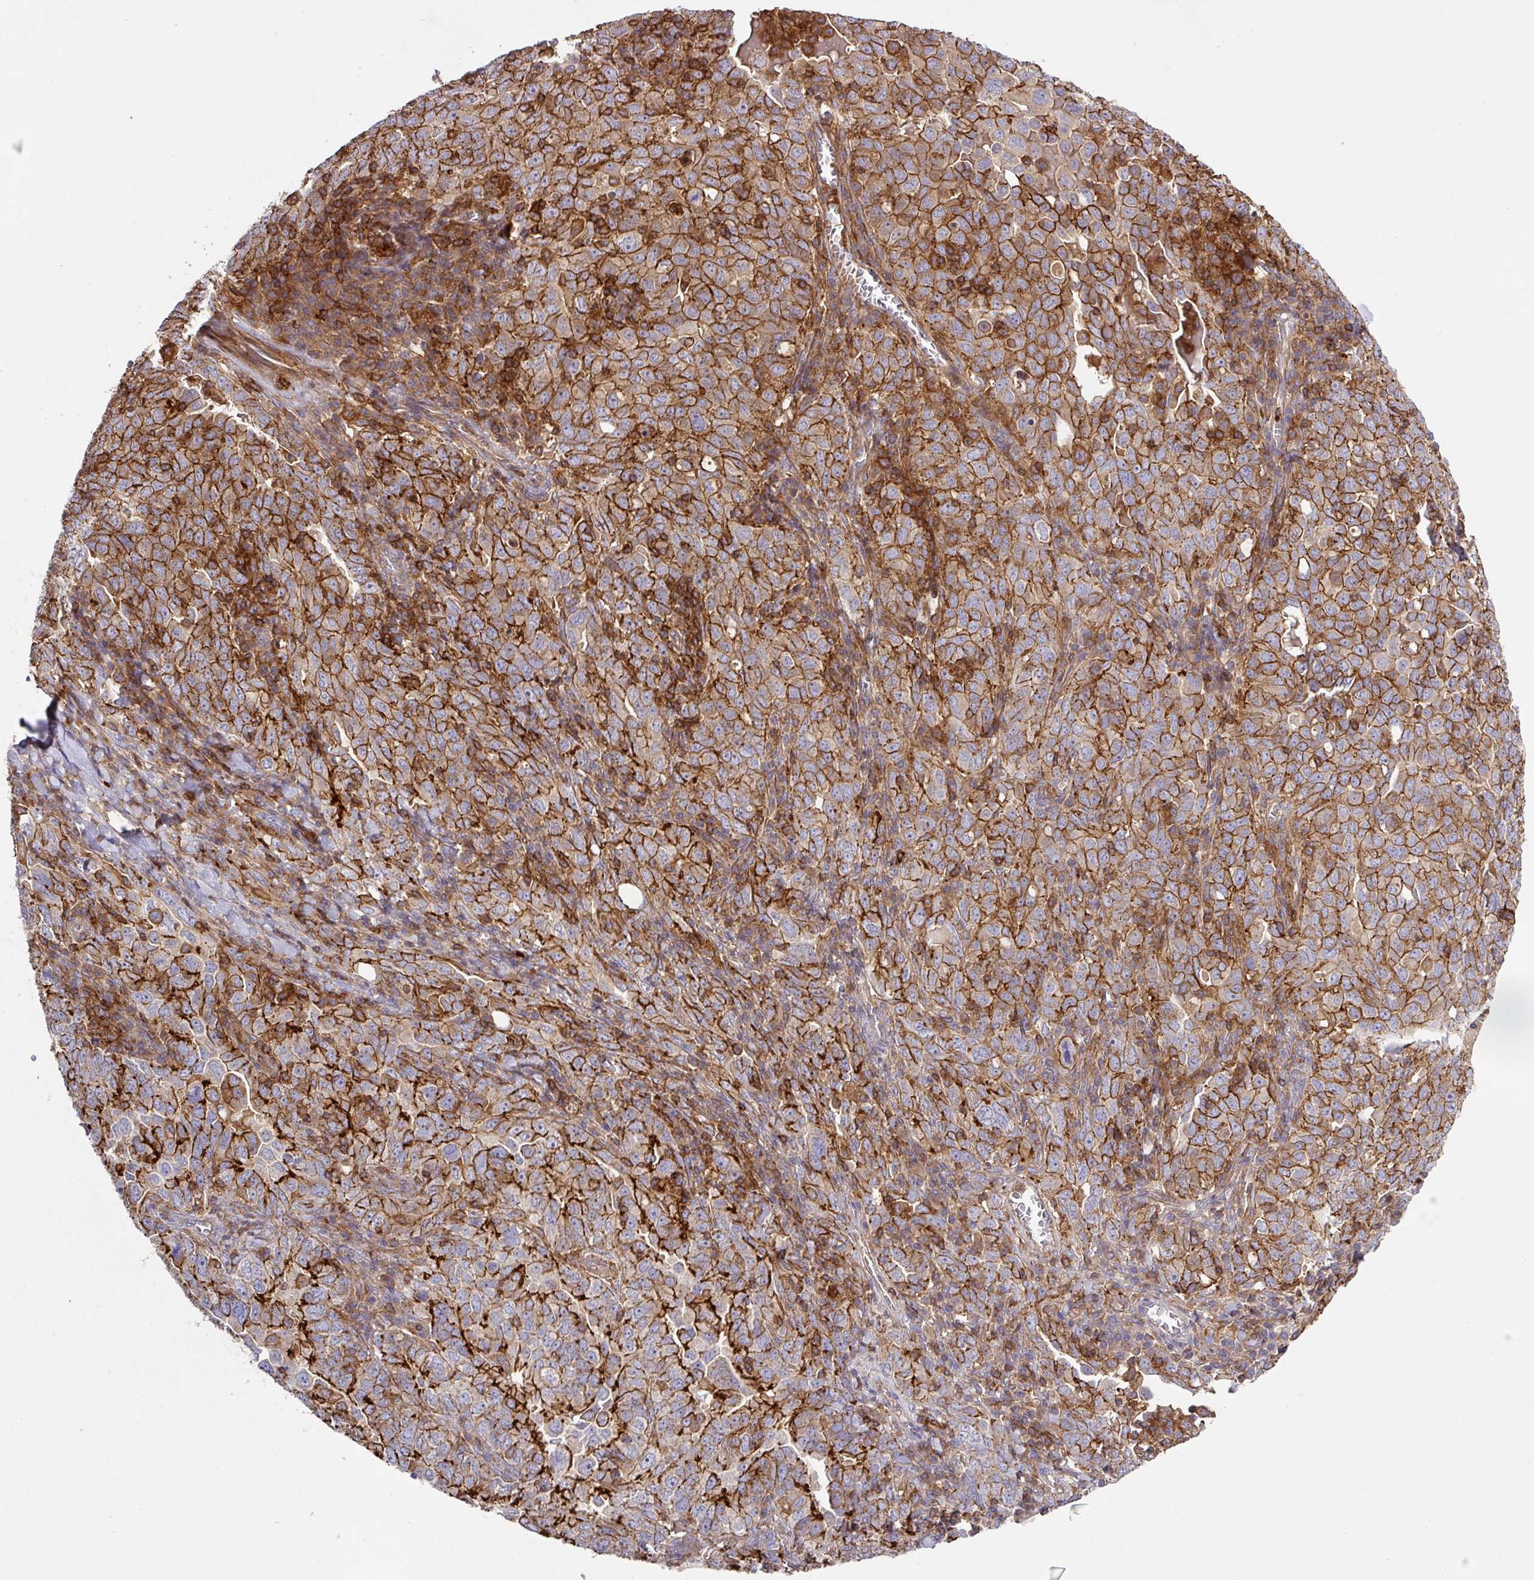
{"staining": {"intensity": "strong", "quantity": ">75%", "location": "cytoplasmic/membranous"}, "tissue": "ovarian cancer", "cell_type": "Tumor cells", "image_type": "cancer", "snomed": [{"axis": "morphology", "description": "Carcinoma, endometroid"}, {"axis": "topography", "description": "Ovary"}], "caption": "Immunohistochemistry (IHC) histopathology image of ovarian endometroid carcinoma stained for a protein (brown), which demonstrates high levels of strong cytoplasmic/membranous expression in approximately >75% of tumor cells.", "gene": "RIC1", "patient": {"sex": "female", "age": 62}}